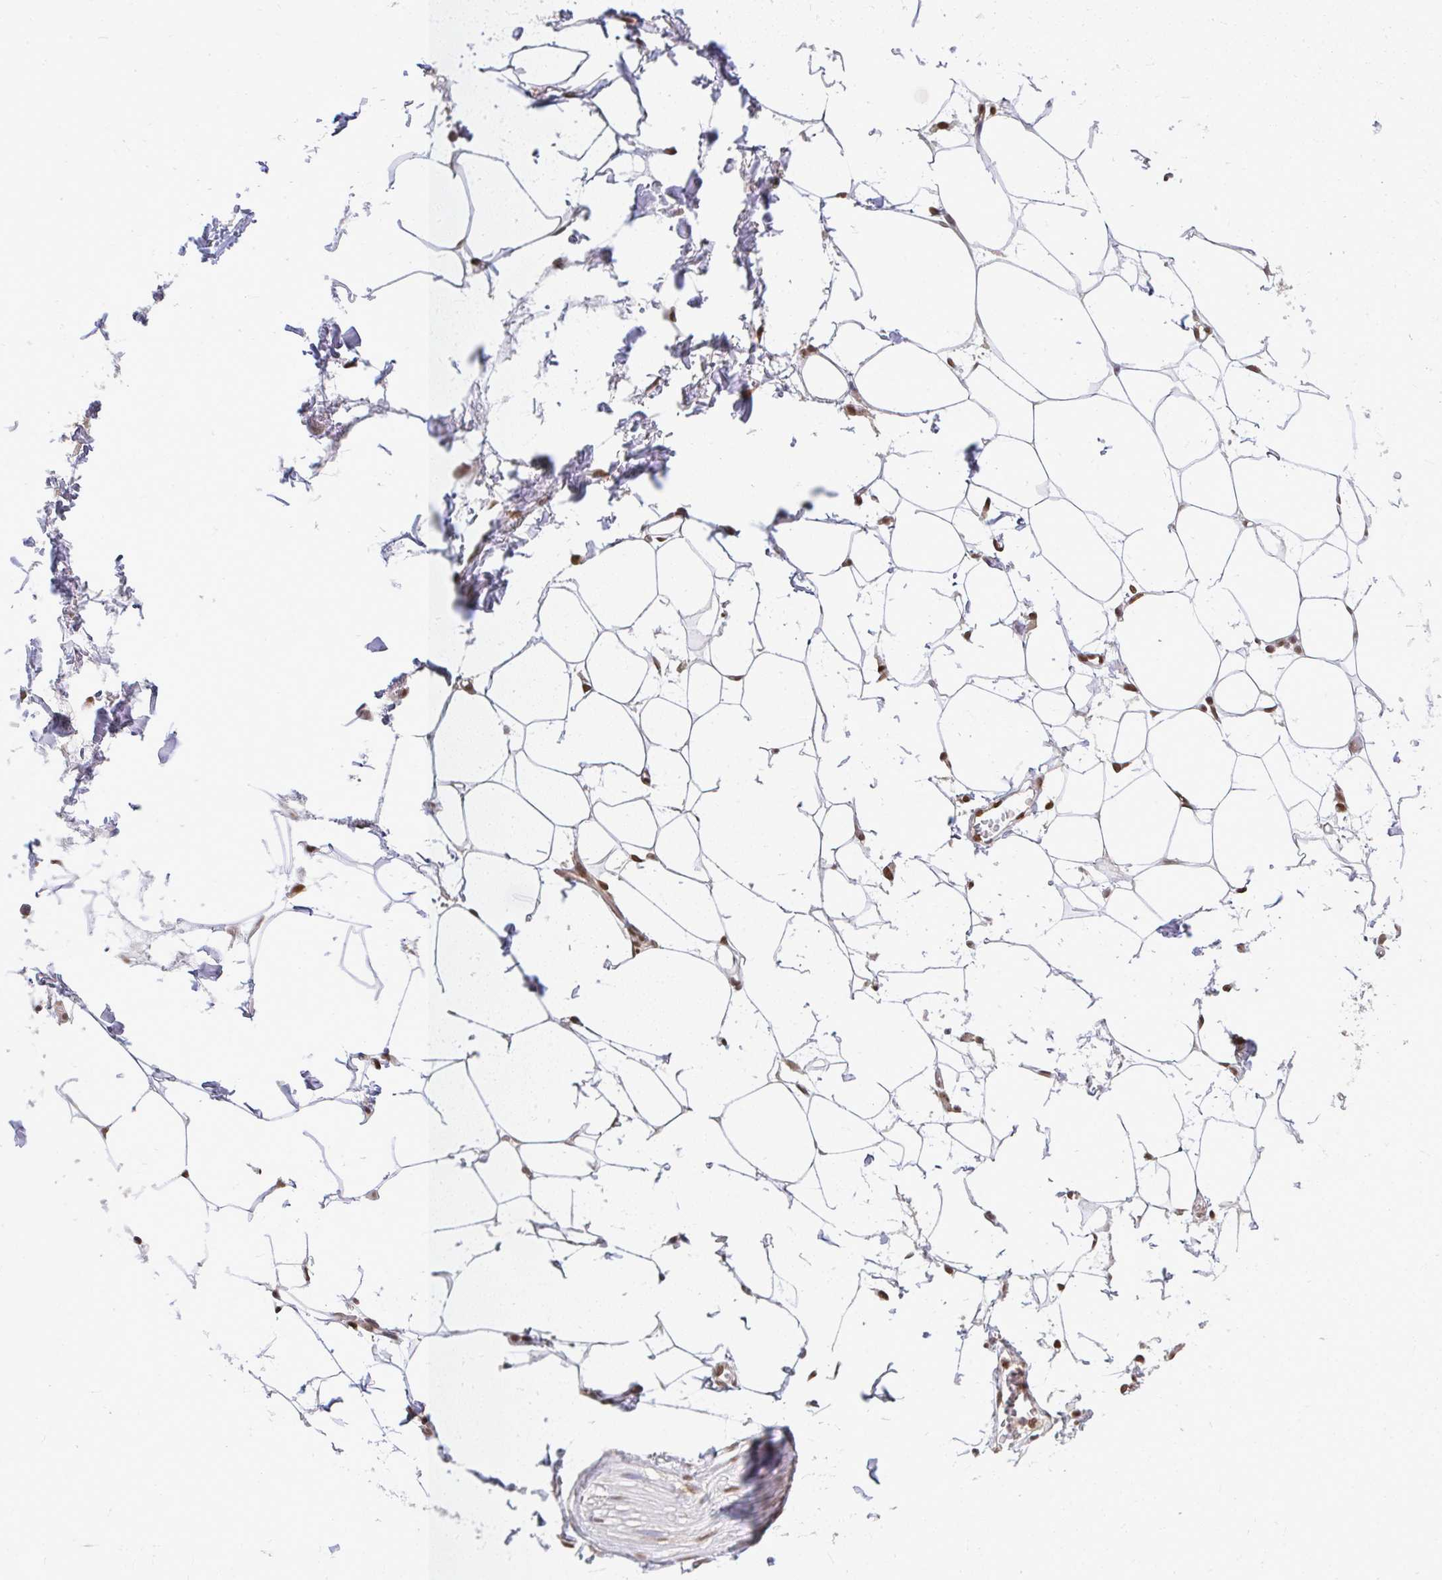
{"staining": {"intensity": "moderate", "quantity": ">75%", "location": "nuclear"}, "tissue": "adipose tissue", "cell_type": "Adipocytes", "image_type": "normal", "snomed": [{"axis": "morphology", "description": "Normal tissue, NOS"}, {"axis": "topography", "description": "Vagina"}, {"axis": "topography", "description": "Peripheral nerve tissue"}], "caption": "Adipose tissue stained with a protein marker reveals moderate staining in adipocytes.", "gene": "XPO1", "patient": {"sex": "female", "age": 71}}